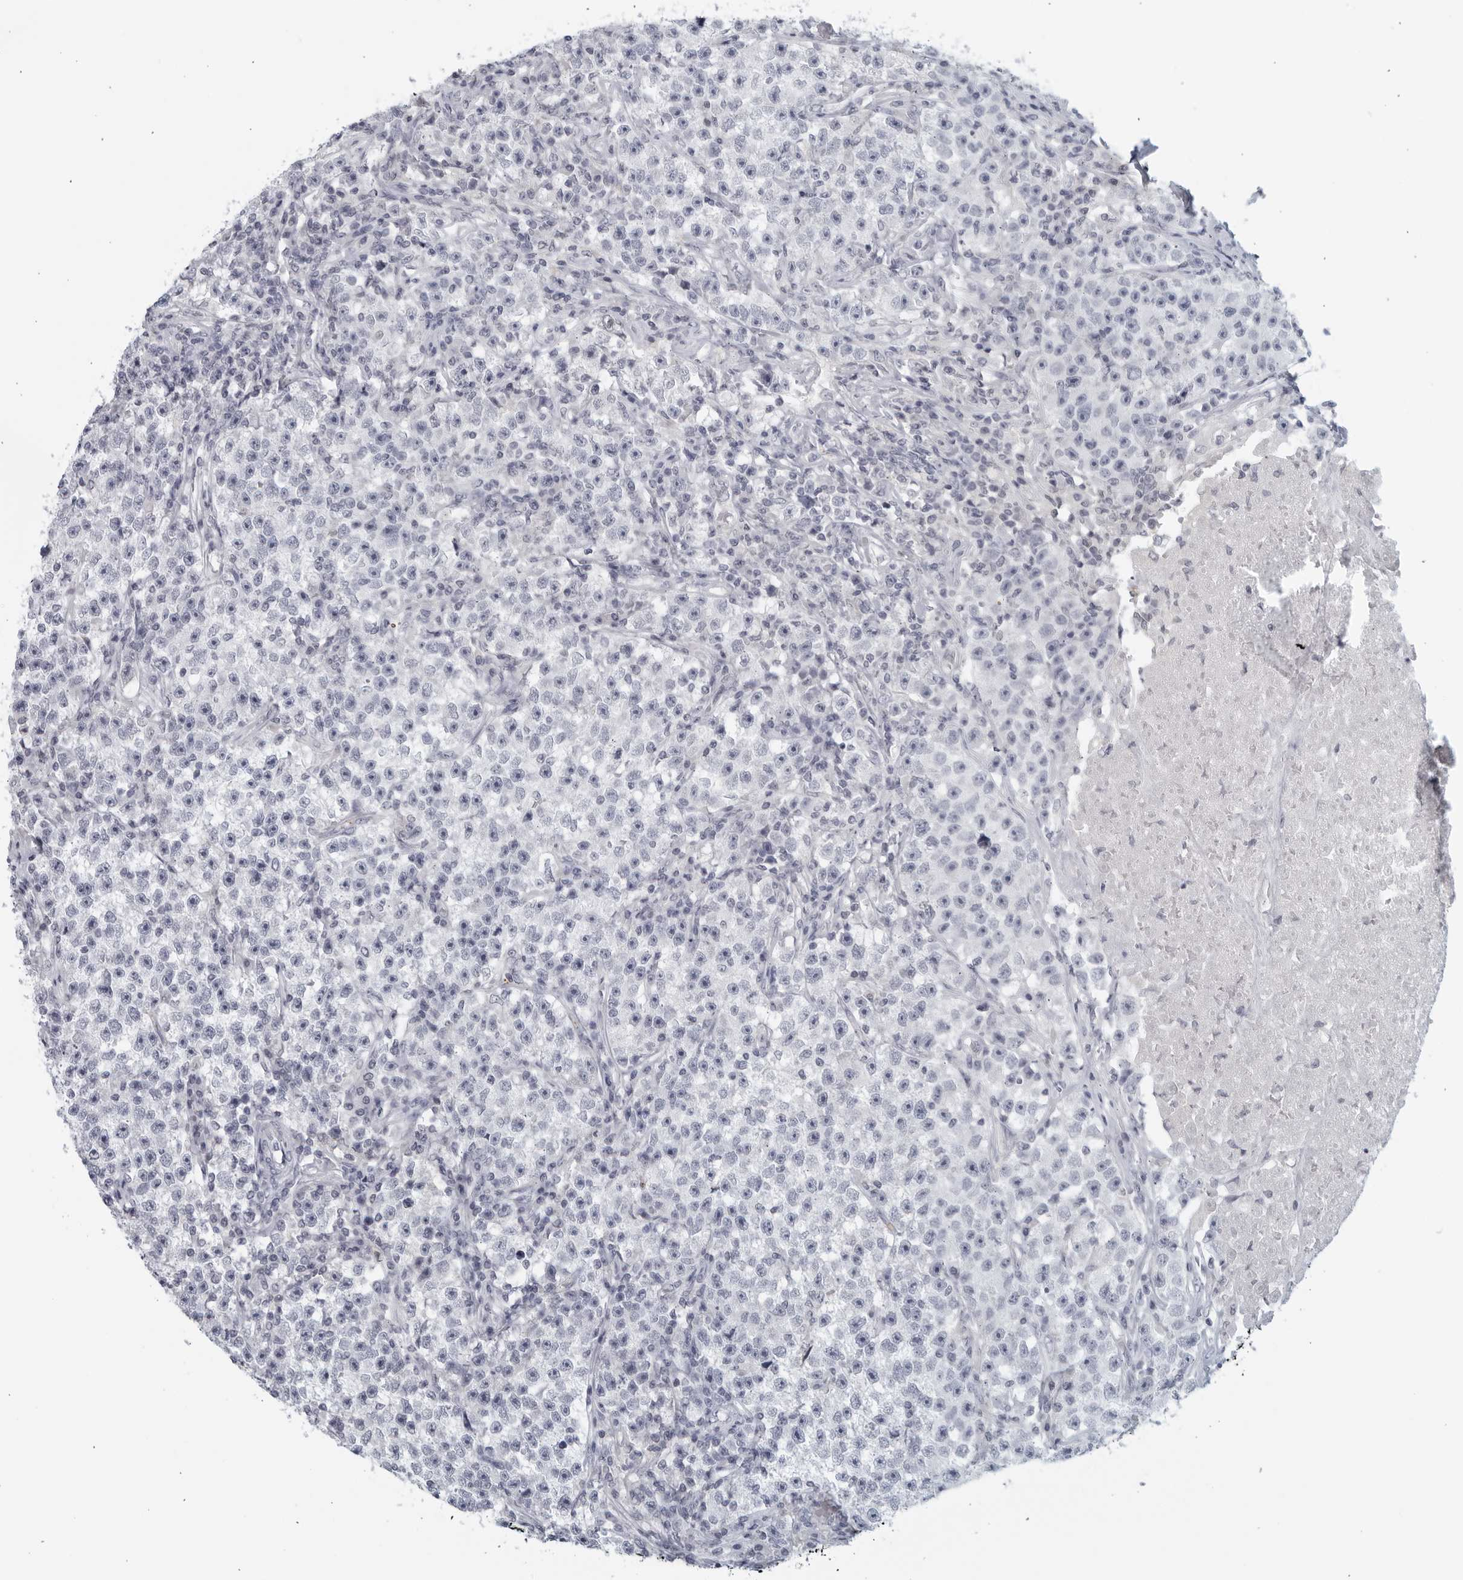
{"staining": {"intensity": "negative", "quantity": "none", "location": "none"}, "tissue": "testis cancer", "cell_type": "Tumor cells", "image_type": "cancer", "snomed": [{"axis": "morphology", "description": "Seminoma, NOS"}, {"axis": "topography", "description": "Testis"}], "caption": "Immunohistochemistry (IHC) photomicrograph of human seminoma (testis) stained for a protein (brown), which reveals no positivity in tumor cells.", "gene": "MATN1", "patient": {"sex": "male", "age": 22}}